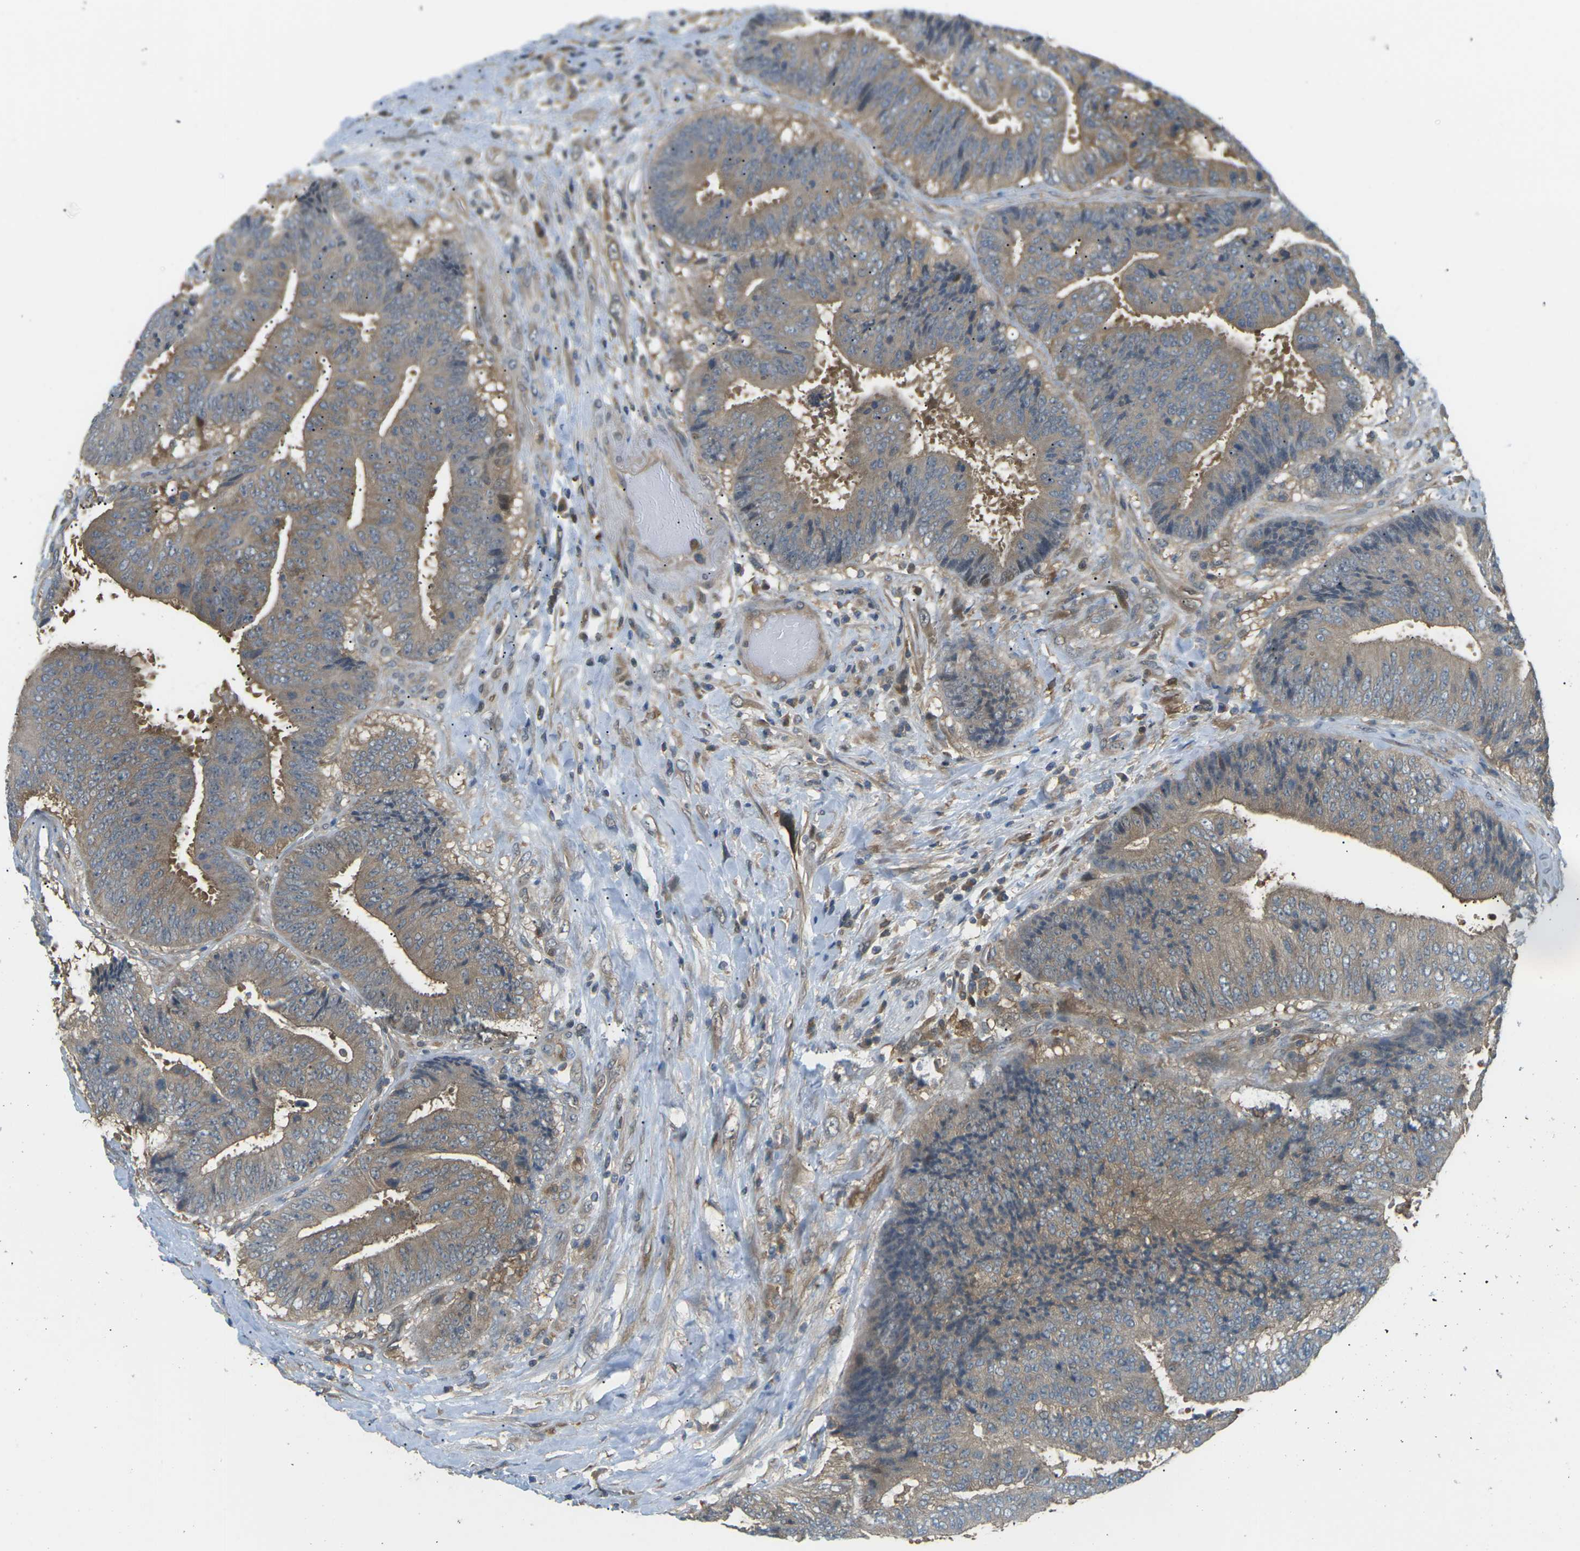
{"staining": {"intensity": "moderate", "quantity": ">75%", "location": "cytoplasmic/membranous"}, "tissue": "colorectal cancer", "cell_type": "Tumor cells", "image_type": "cancer", "snomed": [{"axis": "morphology", "description": "Adenocarcinoma, NOS"}, {"axis": "topography", "description": "Rectum"}], "caption": "Protein expression by immunohistochemistry (IHC) shows moderate cytoplasmic/membranous positivity in approximately >75% of tumor cells in adenocarcinoma (colorectal).", "gene": "PIEZO2", "patient": {"sex": "male", "age": 72}}